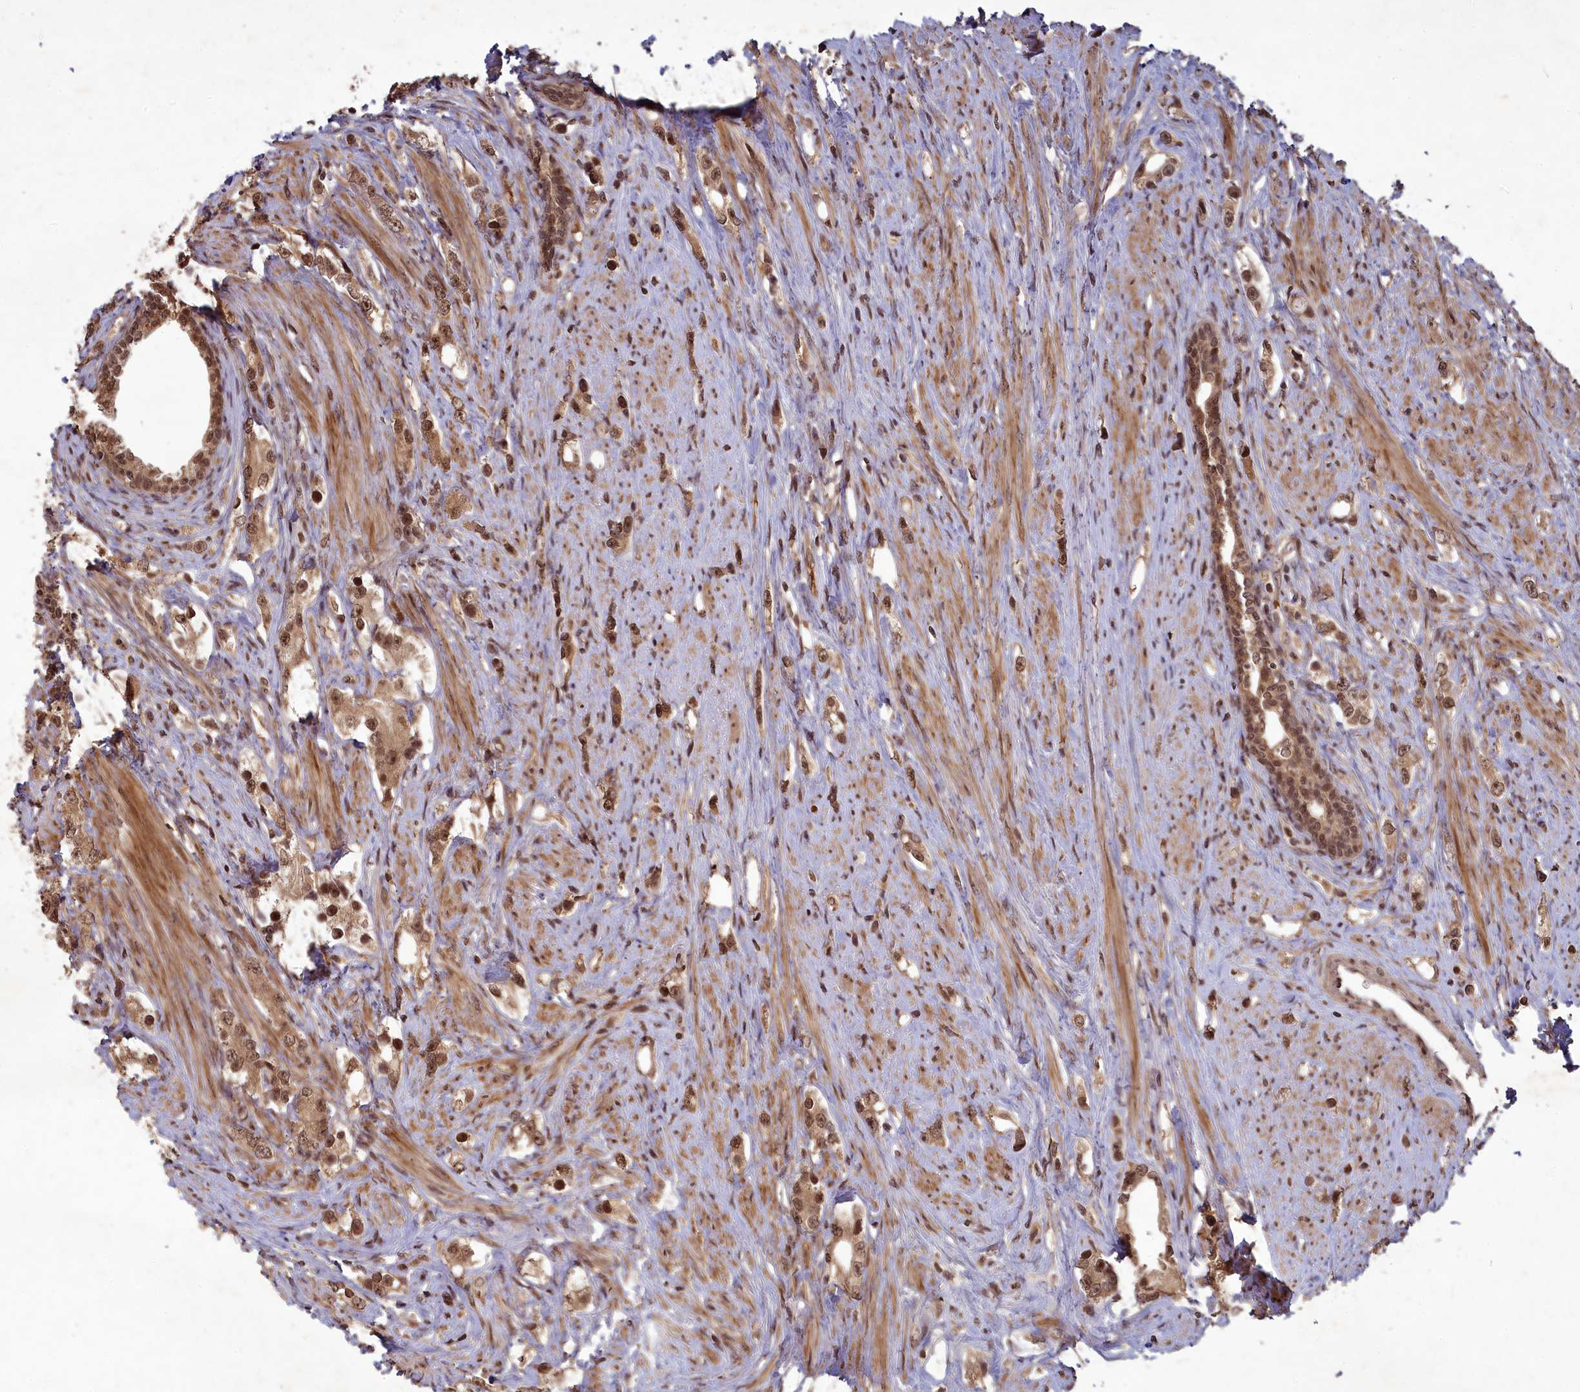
{"staining": {"intensity": "strong", "quantity": ">75%", "location": "nuclear"}, "tissue": "prostate cancer", "cell_type": "Tumor cells", "image_type": "cancer", "snomed": [{"axis": "morphology", "description": "Adenocarcinoma, High grade"}, {"axis": "topography", "description": "Prostate"}], "caption": "Immunohistochemical staining of prostate cancer demonstrates strong nuclear protein staining in about >75% of tumor cells.", "gene": "SRMS", "patient": {"sex": "male", "age": 63}}